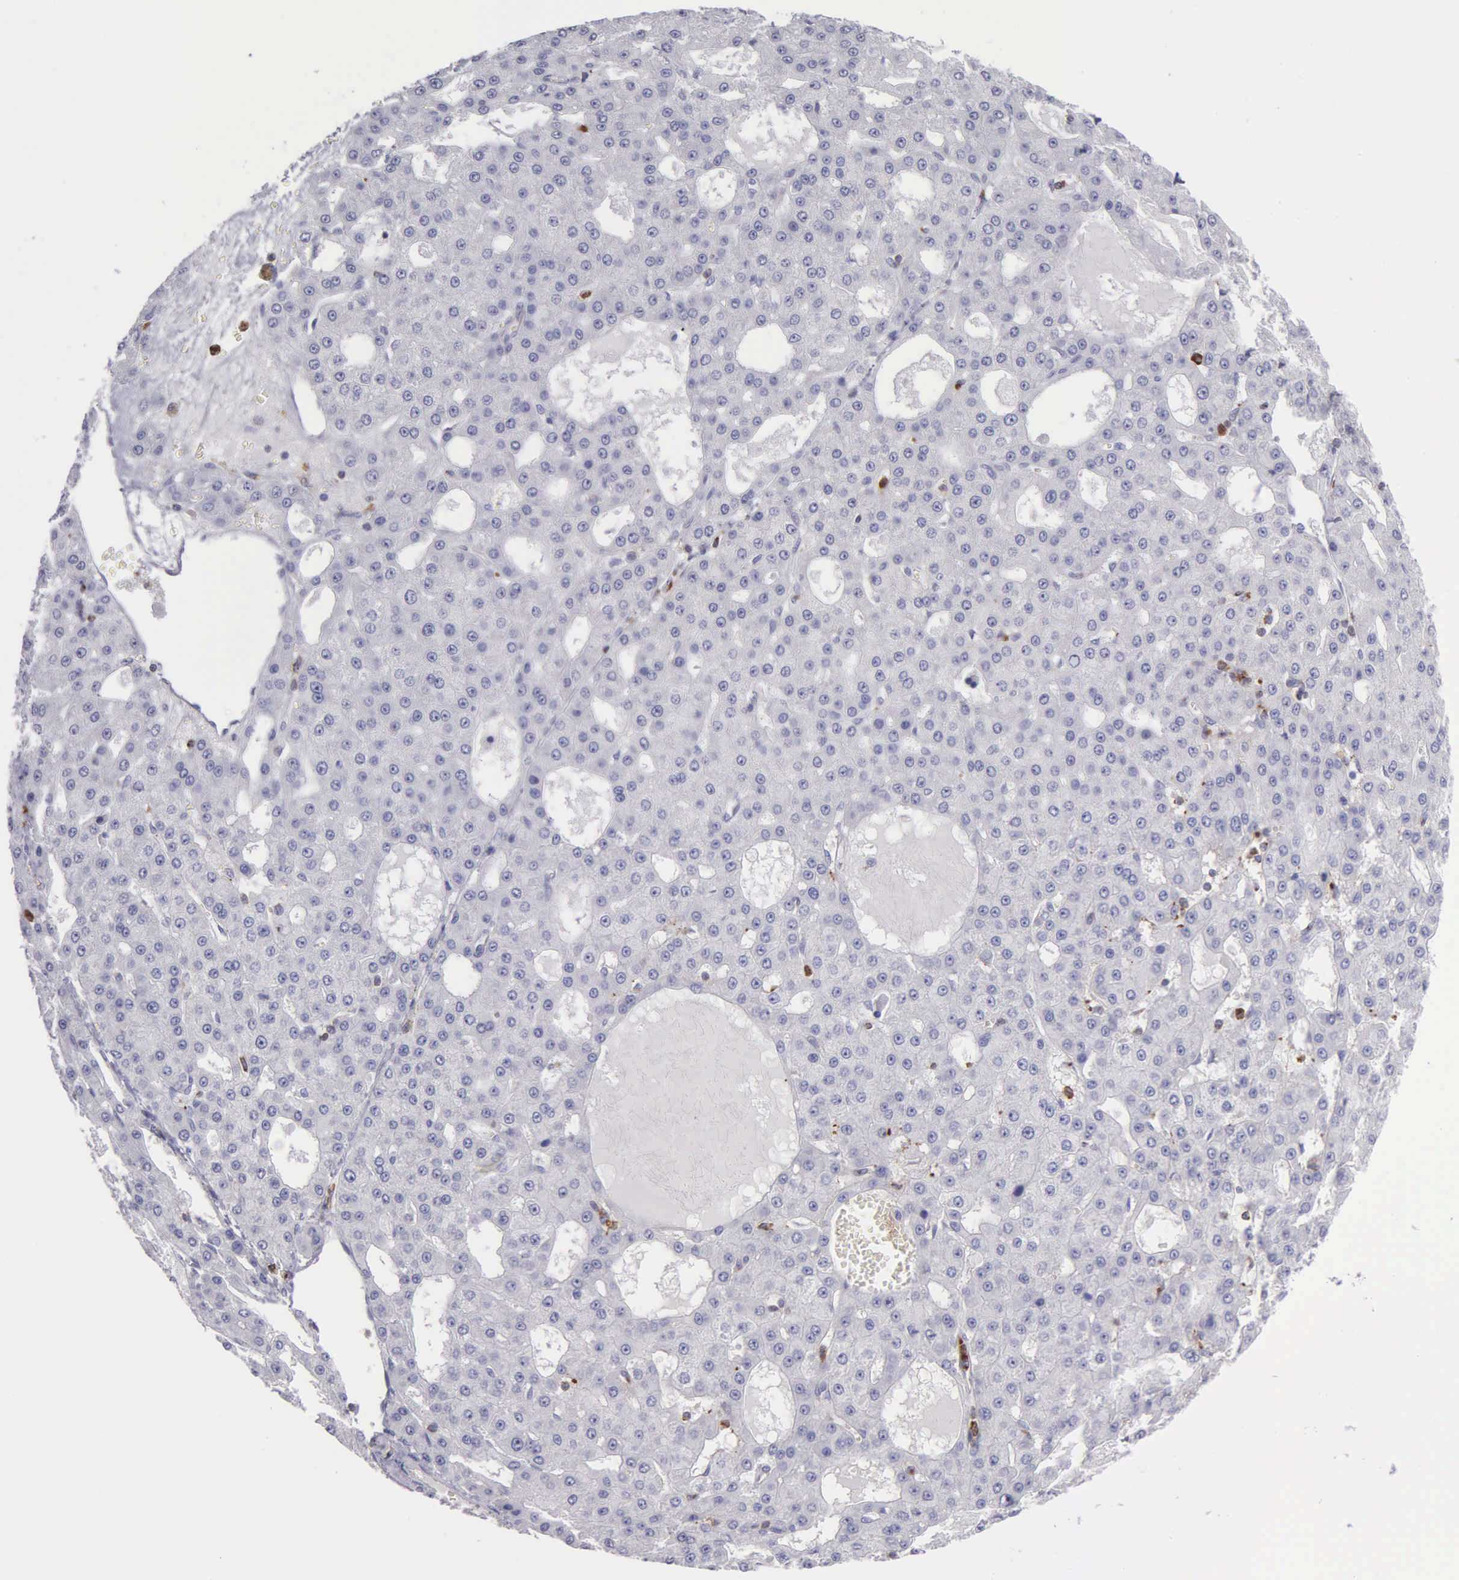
{"staining": {"intensity": "negative", "quantity": "none", "location": "none"}, "tissue": "liver cancer", "cell_type": "Tumor cells", "image_type": "cancer", "snomed": [{"axis": "morphology", "description": "Carcinoma, Hepatocellular, NOS"}, {"axis": "topography", "description": "Liver"}], "caption": "There is no significant staining in tumor cells of liver cancer (hepatocellular carcinoma). The staining is performed using DAB (3,3'-diaminobenzidine) brown chromogen with nuclei counter-stained in using hematoxylin.", "gene": "SRGN", "patient": {"sex": "male", "age": 47}}